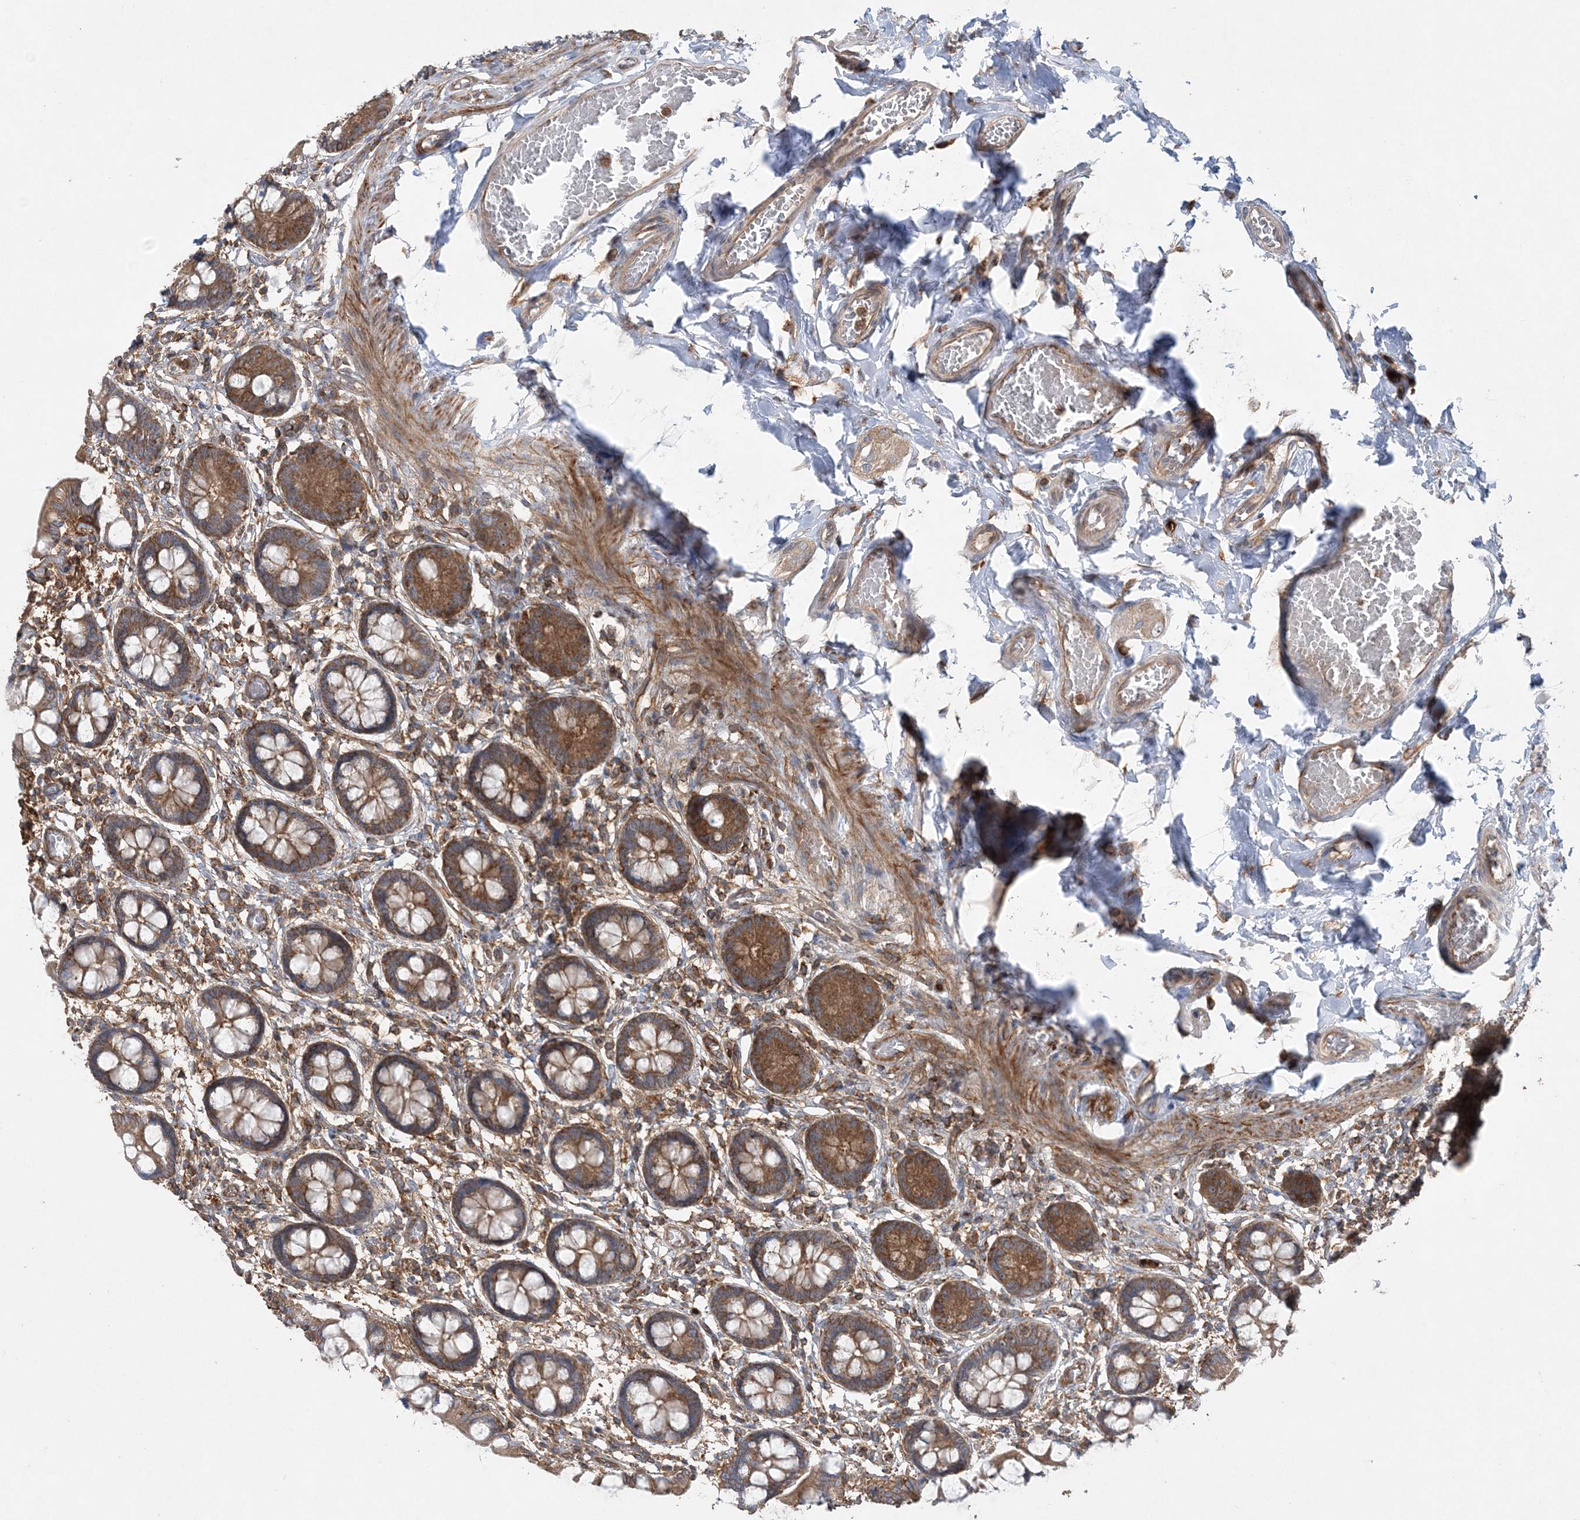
{"staining": {"intensity": "moderate", "quantity": ">75%", "location": "cytoplasmic/membranous"}, "tissue": "small intestine", "cell_type": "Glandular cells", "image_type": "normal", "snomed": [{"axis": "morphology", "description": "Normal tissue, NOS"}, {"axis": "topography", "description": "Small intestine"}], "caption": "An immunohistochemistry (IHC) histopathology image of unremarkable tissue is shown. Protein staining in brown shows moderate cytoplasmic/membranous positivity in small intestine within glandular cells. The protein of interest is stained brown, and the nuclei are stained in blue (DAB IHC with brightfield microscopy, high magnification).", "gene": "ACAP2", "patient": {"sex": "male", "age": 52}}